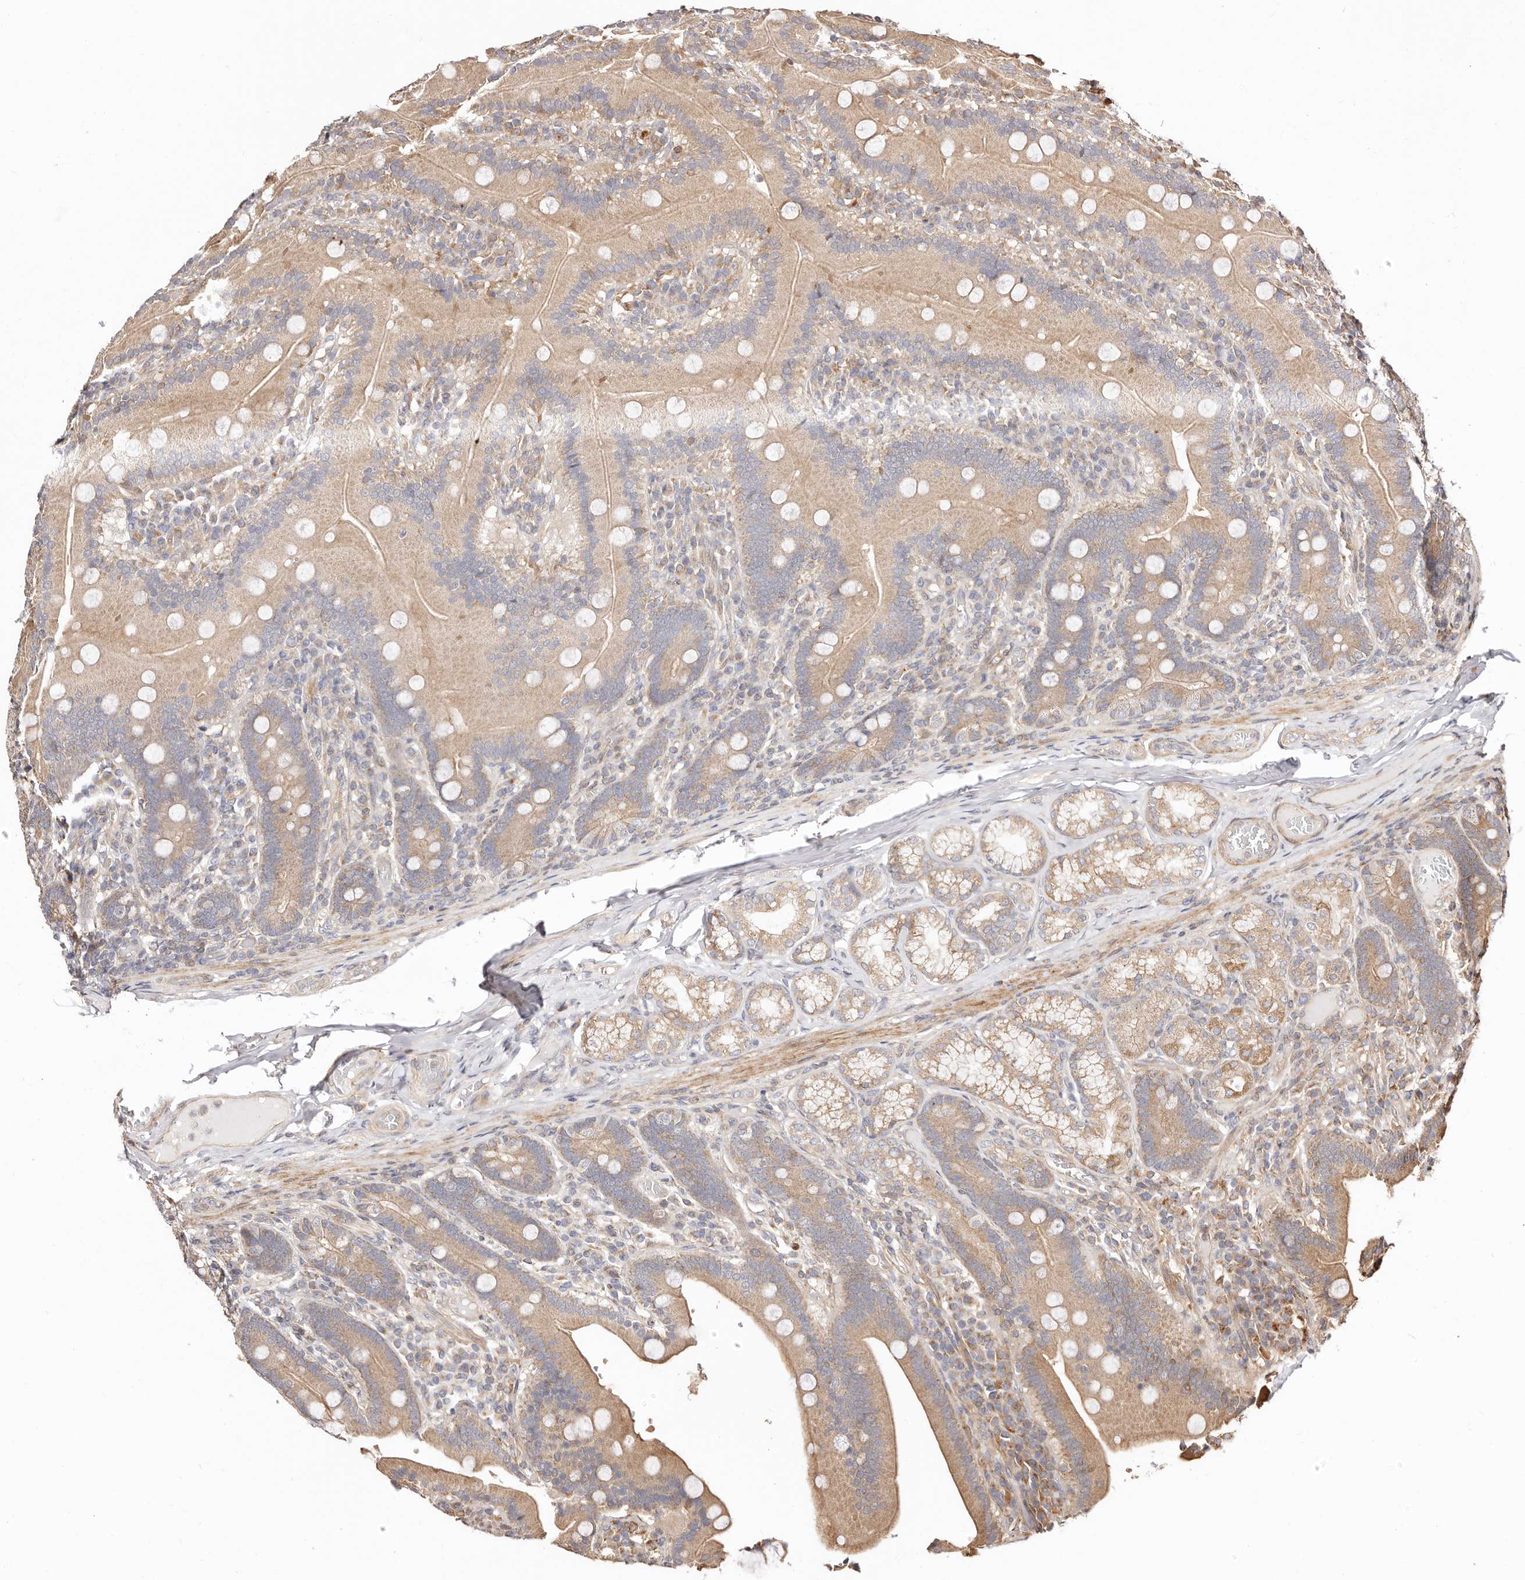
{"staining": {"intensity": "moderate", "quantity": "25%-75%", "location": "cytoplasmic/membranous"}, "tissue": "duodenum", "cell_type": "Glandular cells", "image_type": "normal", "snomed": [{"axis": "morphology", "description": "Normal tissue, NOS"}, {"axis": "topography", "description": "Duodenum"}], "caption": "Immunohistochemistry image of unremarkable duodenum: human duodenum stained using immunohistochemistry (IHC) demonstrates medium levels of moderate protein expression localized specifically in the cytoplasmic/membranous of glandular cells, appearing as a cytoplasmic/membranous brown color.", "gene": "MAPK1", "patient": {"sex": "female", "age": 62}}